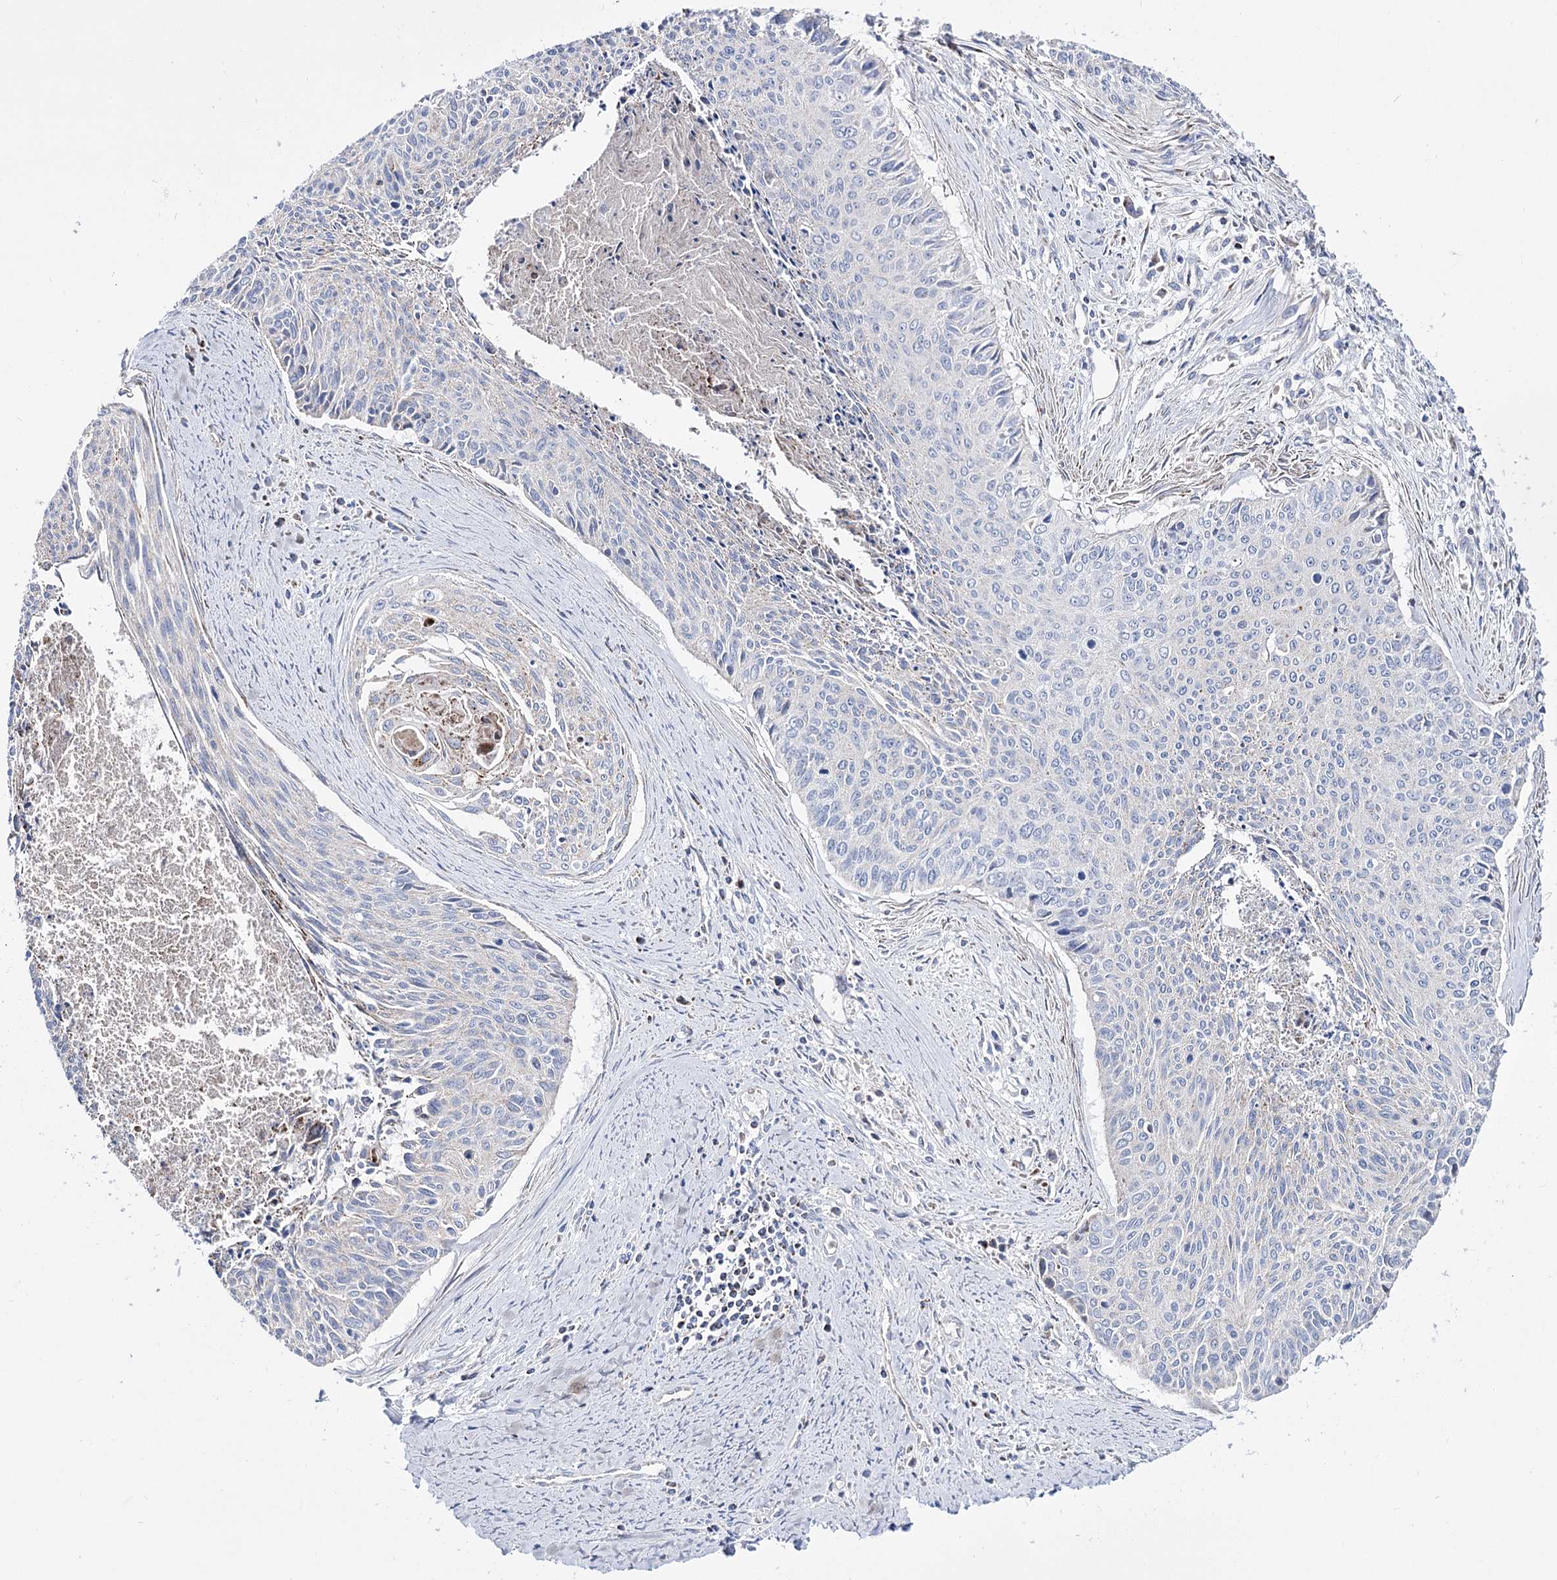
{"staining": {"intensity": "weak", "quantity": "<25%", "location": "cytoplasmic/membranous"}, "tissue": "cervical cancer", "cell_type": "Tumor cells", "image_type": "cancer", "snomed": [{"axis": "morphology", "description": "Squamous cell carcinoma, NOS"}, {"axis": "topography", "description": "Cervix"}], "caption": "High magnification brightfield microscopy of squamous cell carcinoma (cervical) stained with DAB (brown) and counterstained with hematoxylin (blue): tumor cells show no significant expression. (DAB IHC with hematoxylin counter stain).", "gene": "OSBPL5", "patient": {"sex": "female", "age": 55}}